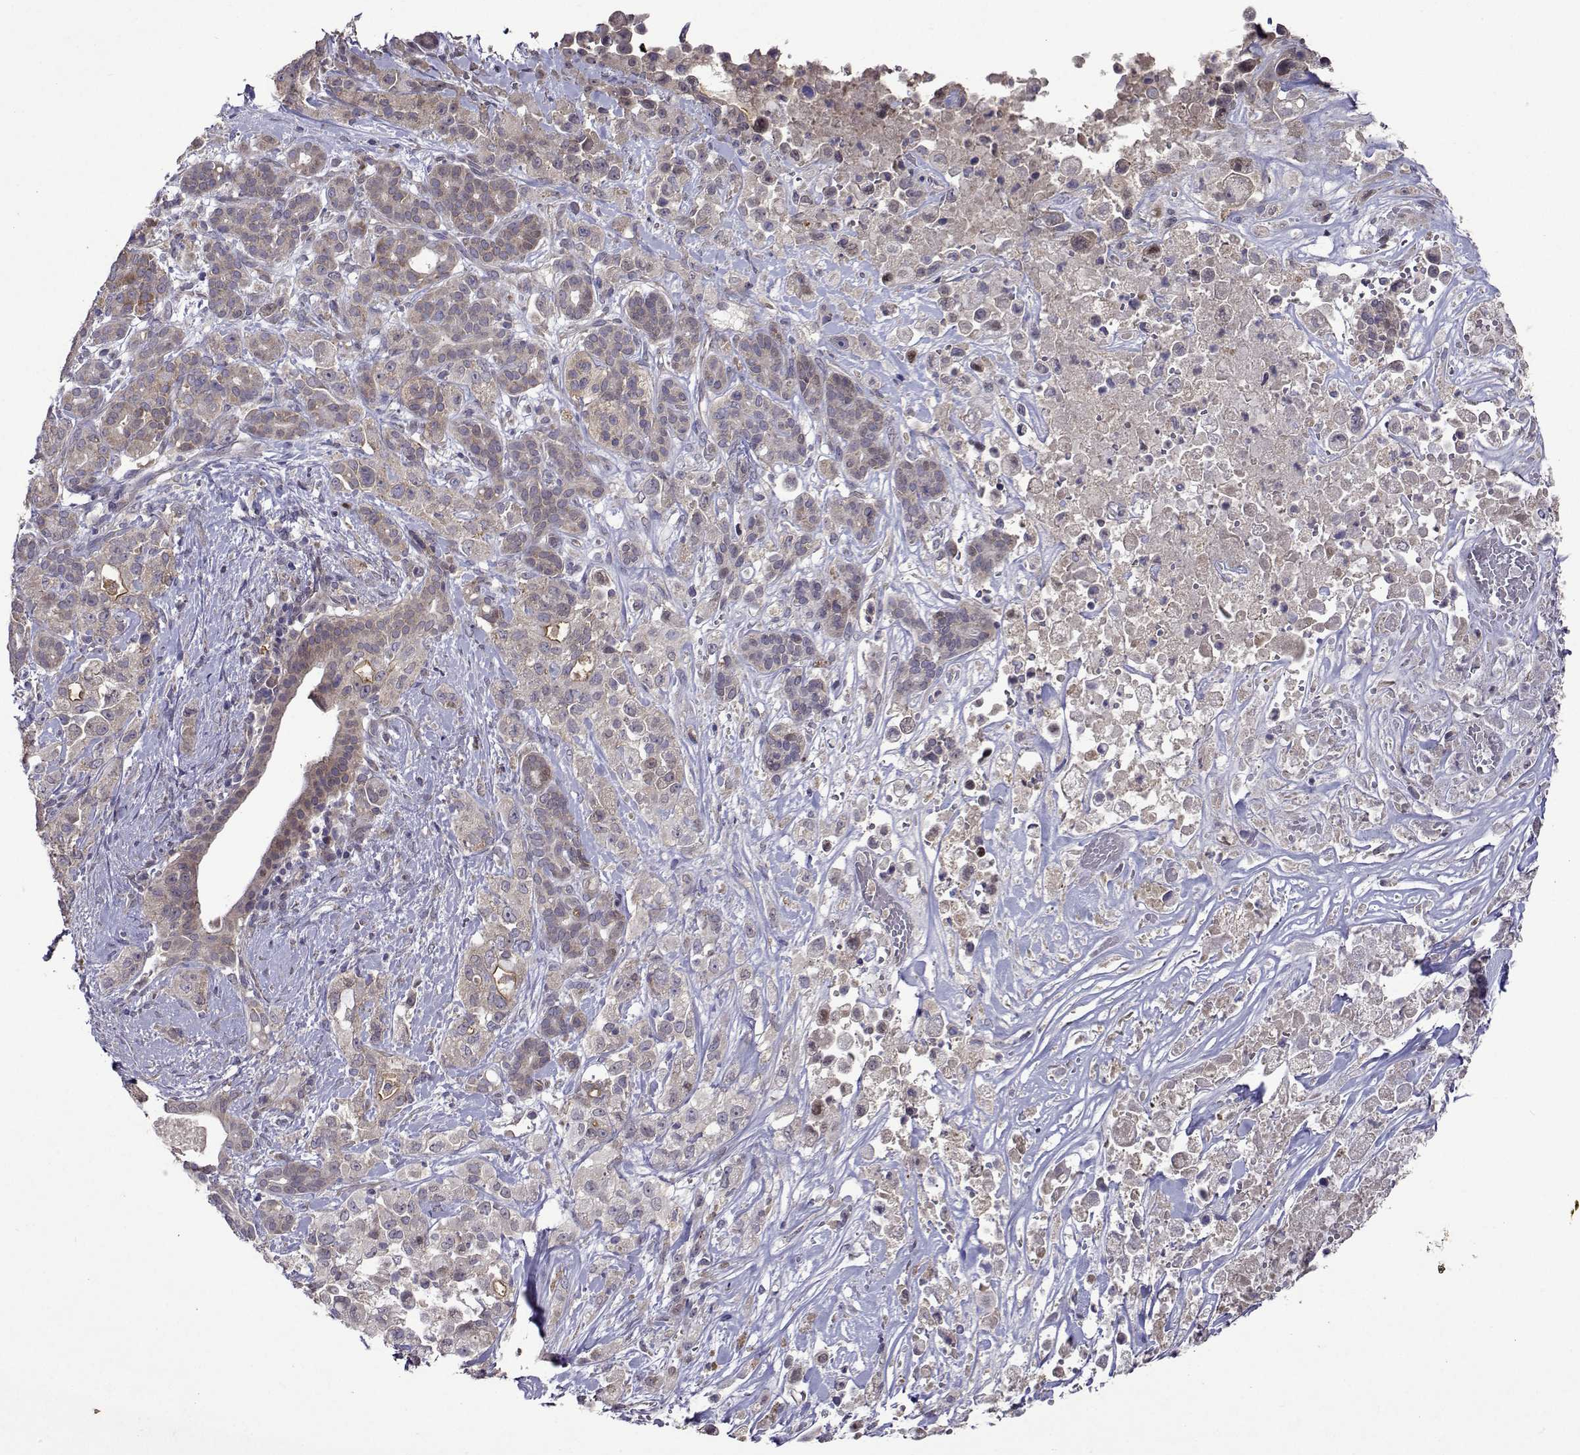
{"staining": {"intensity": "negative", "quantity": "none", "location": "none"}, "tissue": "pancreatic cancer", "cell_type": "Tumor cells", "image_type": "cancer", "snomed": [{"axis": "morphology", "description": "Adenocarcinoma, NOS"}, {"axis": "topography", "description": "Pancreas"}], "caption": "A high-resolution micrograph shows immunohistochemistry (IHC) staining of pancreatic cancer (adenocarcinoma), which shows no significant staining in tumor cells. (DAB immunohistochemistry, high magnification).", "gene": "TARBP2", "patient": {"sex": "male", "age": 44}}